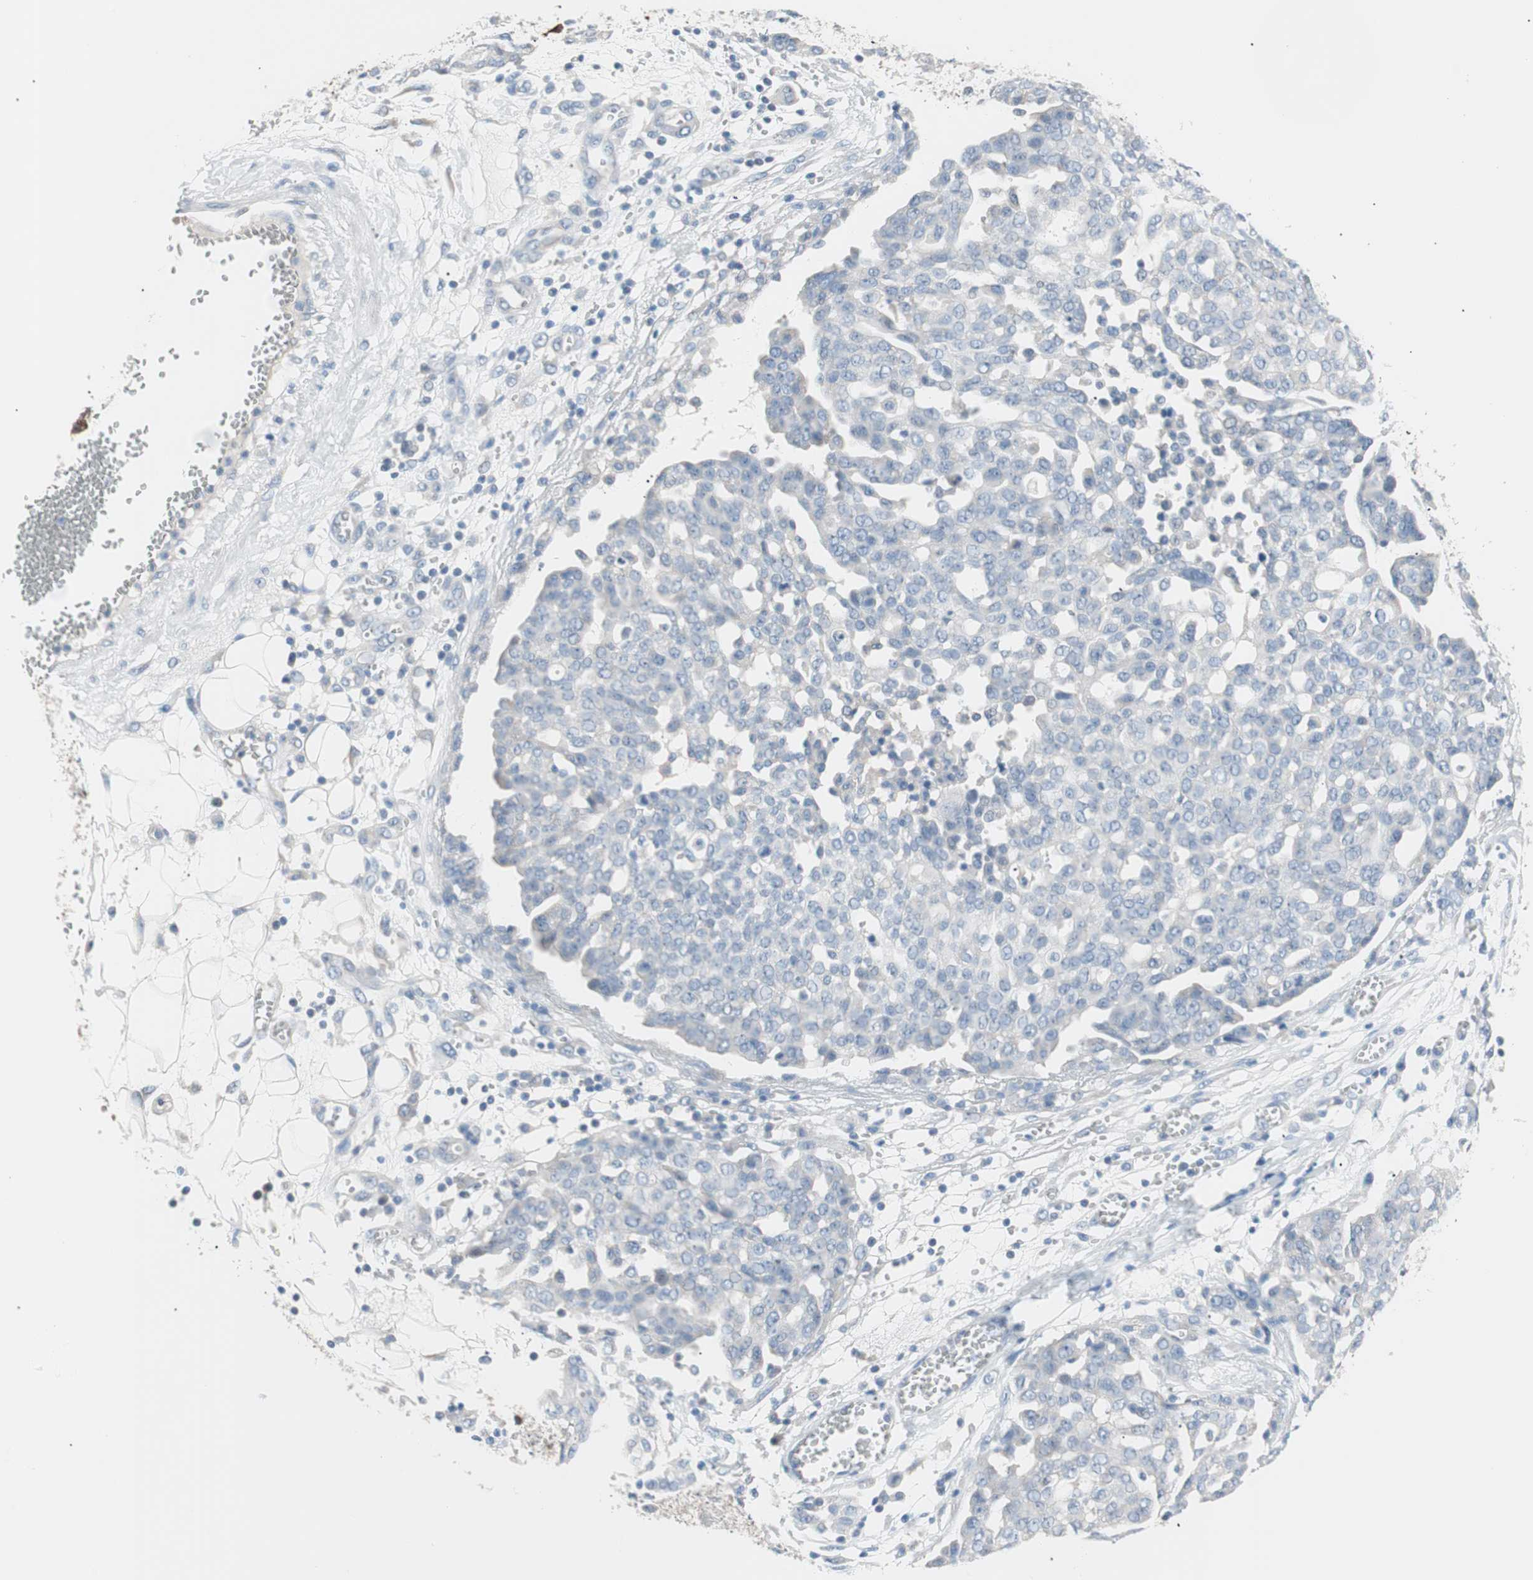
{"staining": {"intensity": "negative", "quantity": "none", "location": "none"}, "tissue": "ovarian cancer", "cell_type": "Tumor cells", "image_type": "cancer", "snomed": [{"axis": "morphology", "description": "Cystadenocarcinoma, serous, NOS"}, {"axis": "topography", "description": "Soft tissue"}, {"axis": "topography", "description": "Ovary"}], "caption": "Ovarian cancer stained for a protein using immunohistochemistry (IHC) demonstrates no staining tumor cells.", "gene": "VIL1", "patient": {"sex": "female", "age": 57}}